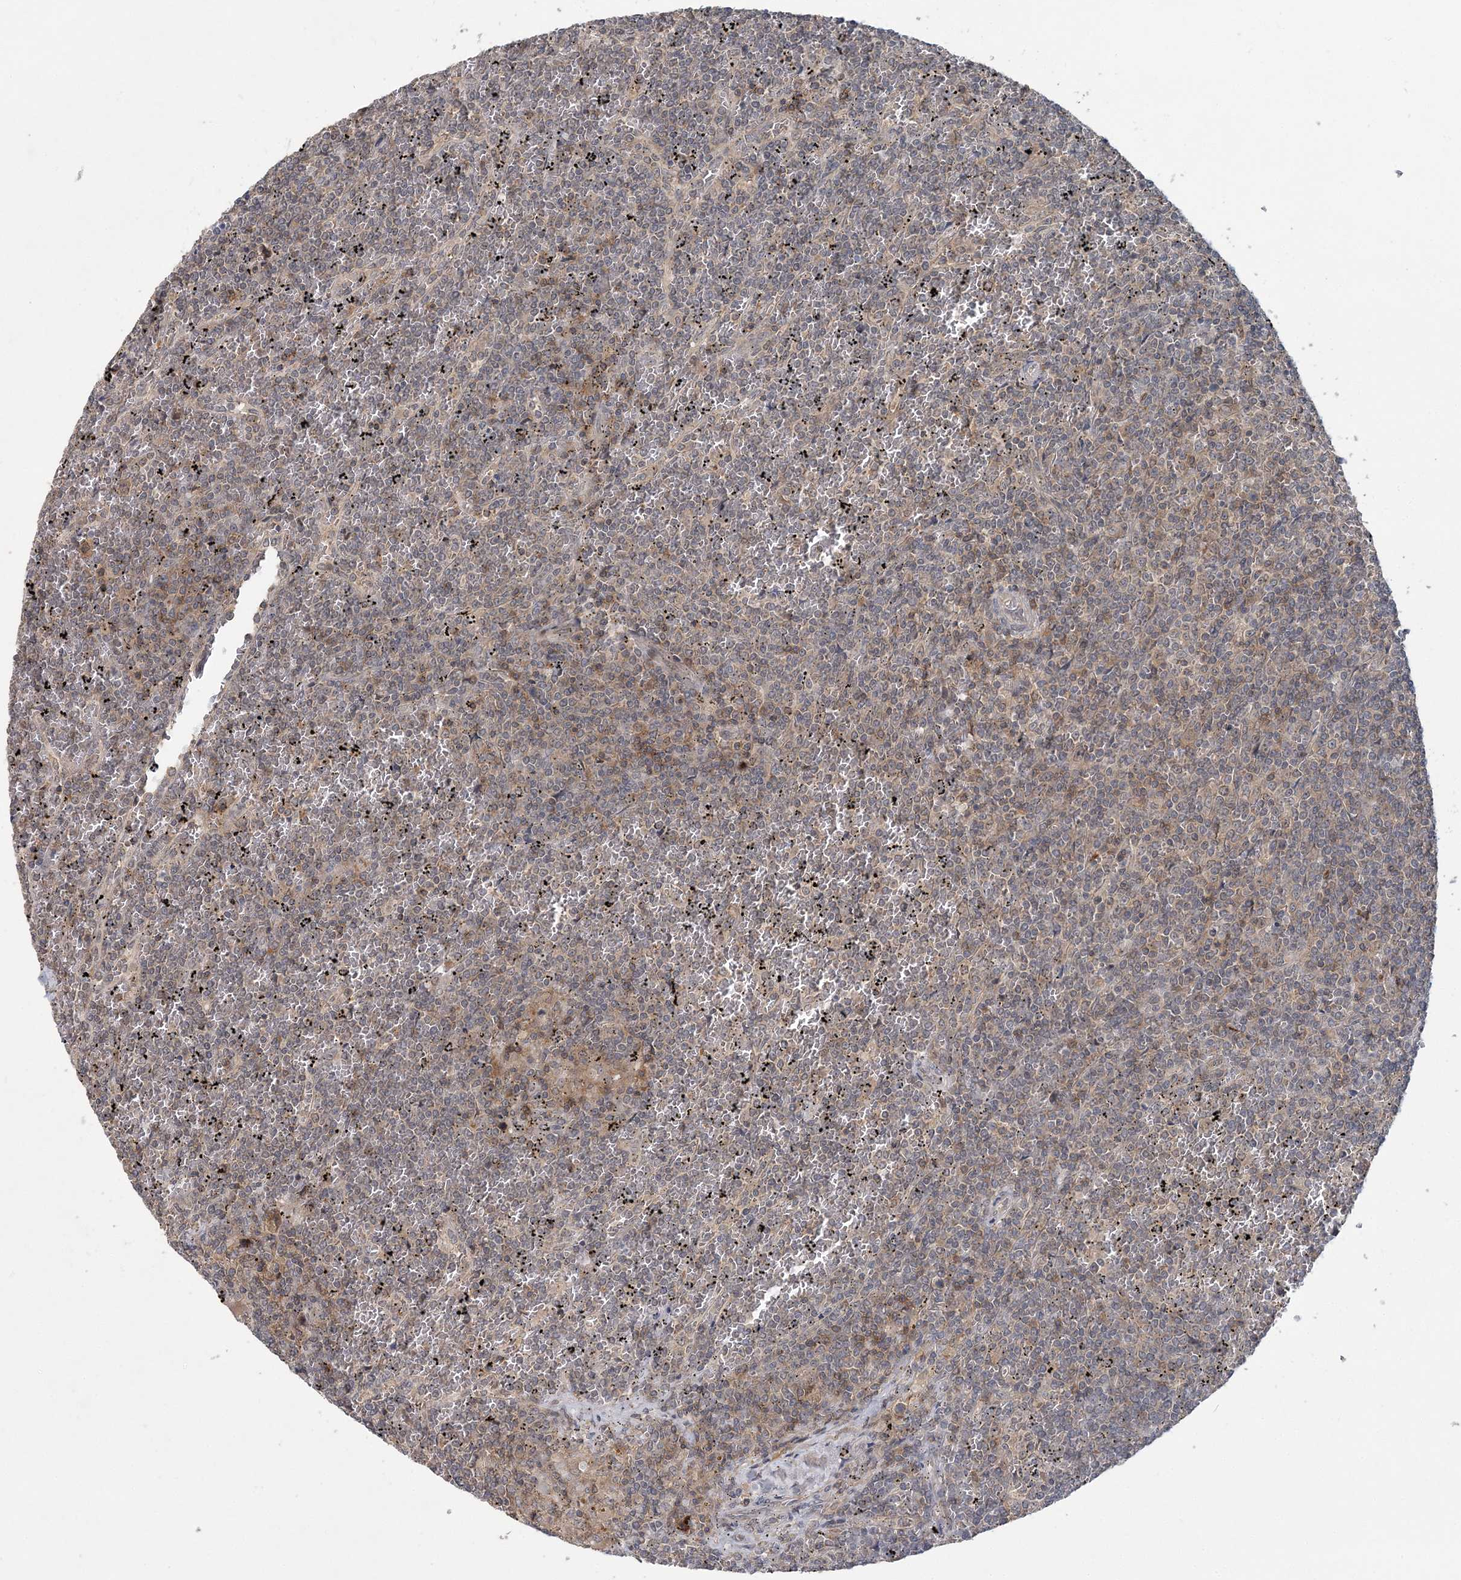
{"staining": {"intensity": "weak", "quantity": ">75%", "location": "cytoplasmic/membranous"}, "tissue": "lymphoma", "cell_type": "Tumor cells", "image_type": "cancer", "snomed": [{"axis": "morphology", "description": "Malignant lymphoma, non-Hodgkin's type, Low grade"}, {"axis": "topography", "description": "Spleen"}], "caption": "Protein expression by immunohistochemistry (IHC) shows weak cytoplasmic/membranous positivity in about >75% of tumor cells in malignant lymphoma, non-Hodgkin's type (low-grade).", "gene": "RNF25", "patient": {"sex": "female", "age": 19}}